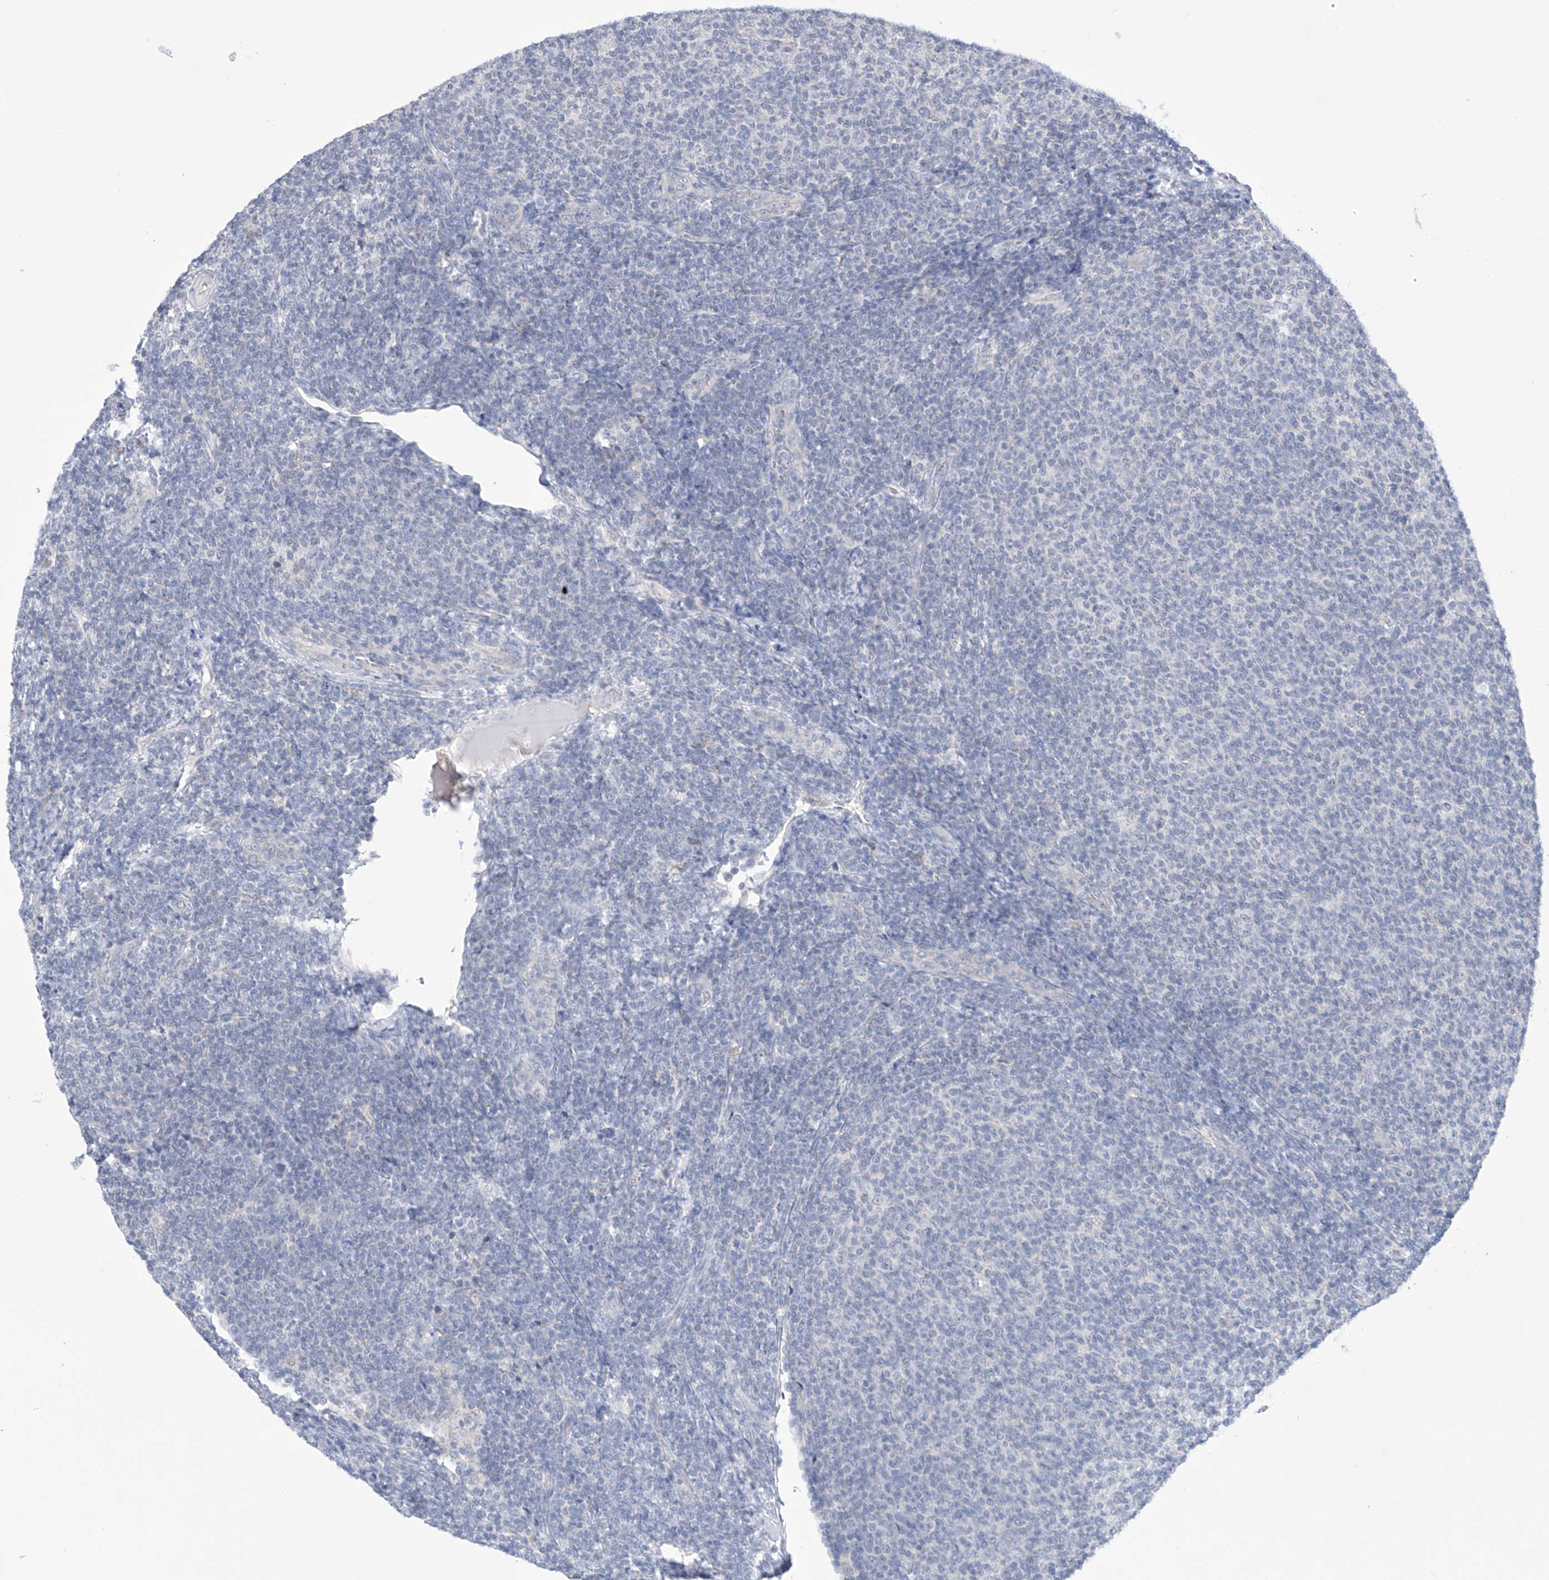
{"staining": {"intensity": "negative", "quantity": "none", "location": "none"}, "tissue": "lymphoma", "cell_type": "Tumor cells", "image_type": "cancer", "snomed": [{"axis": "morphology", "description": "Malignant lymphoma, non-Hodgkin's type, Low grade"}, {"axis": "topography", "description": "Lymph node"}], "caption": "Immunohistochemical staining of human lymphoma demonstrates no significant expression in tumor cells. The staining was performed using DAB to visualize the protein expression in brown, while the nuclei were stained in blue with hematoxylin (Magnification: 20x).", "gene": "IBA57", "patient": {"sex": "male", "age": 66}}